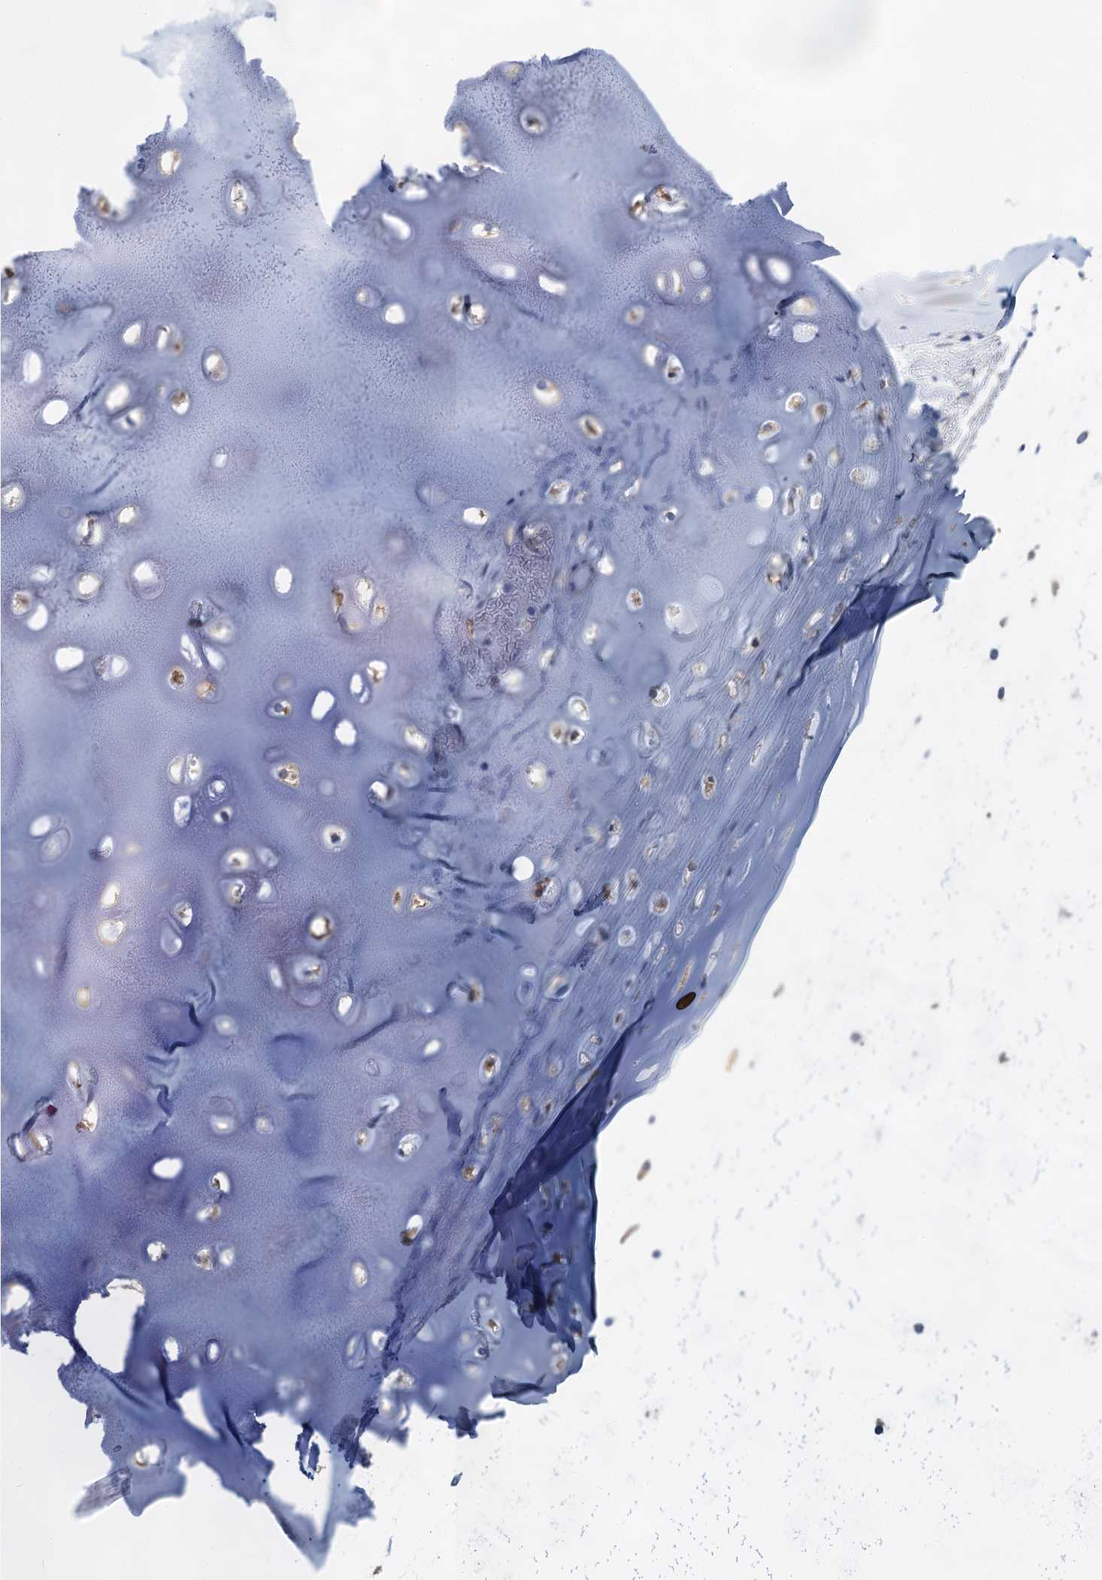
{"staining": {"intensity": "negative", "quantity": "none", "location": "none"}, "tissue": "adipose tissue", "cell_type": "Adipocytes", "image_type": "normal", "snomed": [{"axis": "morphology", "description": "Normal tissue, NOS"}, {"axis": "topography", "description": "Lymph node"}, {"axis": "topography", "description": "Bronchus"}], "caption": "Micrograph shows no protein positivity in adipocytes of benign adipose tissue.", "gene": "GSTM3", "patient": {"sex": "male", "age": 63}}